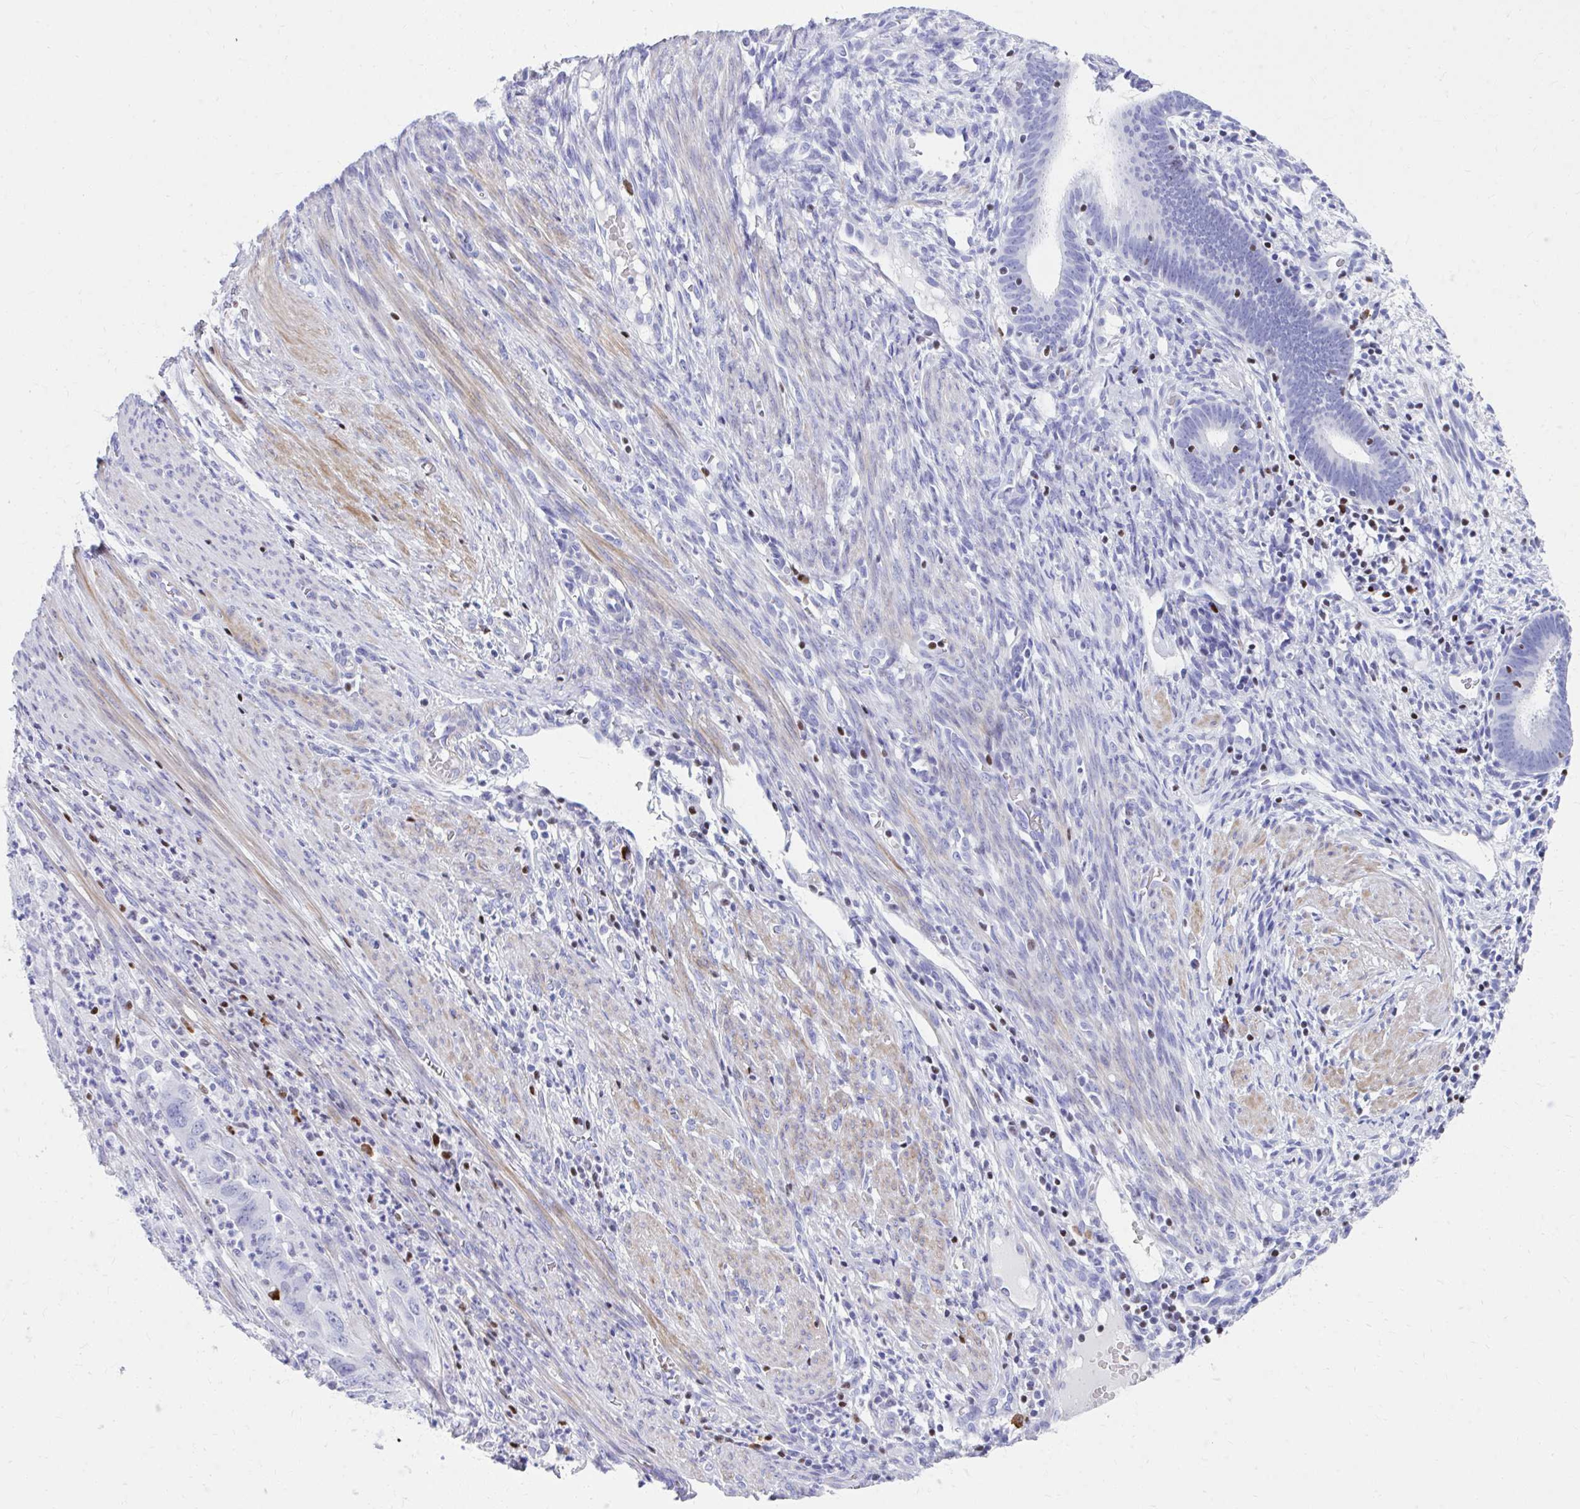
{"staining": {"intensity": "negative", "quantity": "none", "location": "none"}, "tissue": "endometrial cancer", "cell_type": "Tumor cells", "image_type": "cancer", "snomed": [{"axis": "morphology", "description": "Adenocarcinoma, NOS"}, {"axis": "topography", "description": "Endometrium"}], "caption": "High magnification brightfield microscopy of endometrial cancer stained with DAB (3,3'-diaminobenzidine) (brown) and counterstained with hematoxylin (blue): tumor cells show no significant positivity. The staining was performed using DAB to visualize the protein expression in brown, while the nuclei were stained in blue with hematoxylin (Magnification: 20x).", "gene": "RUNX3", "patient": {"sex": "female", "age": 51}}